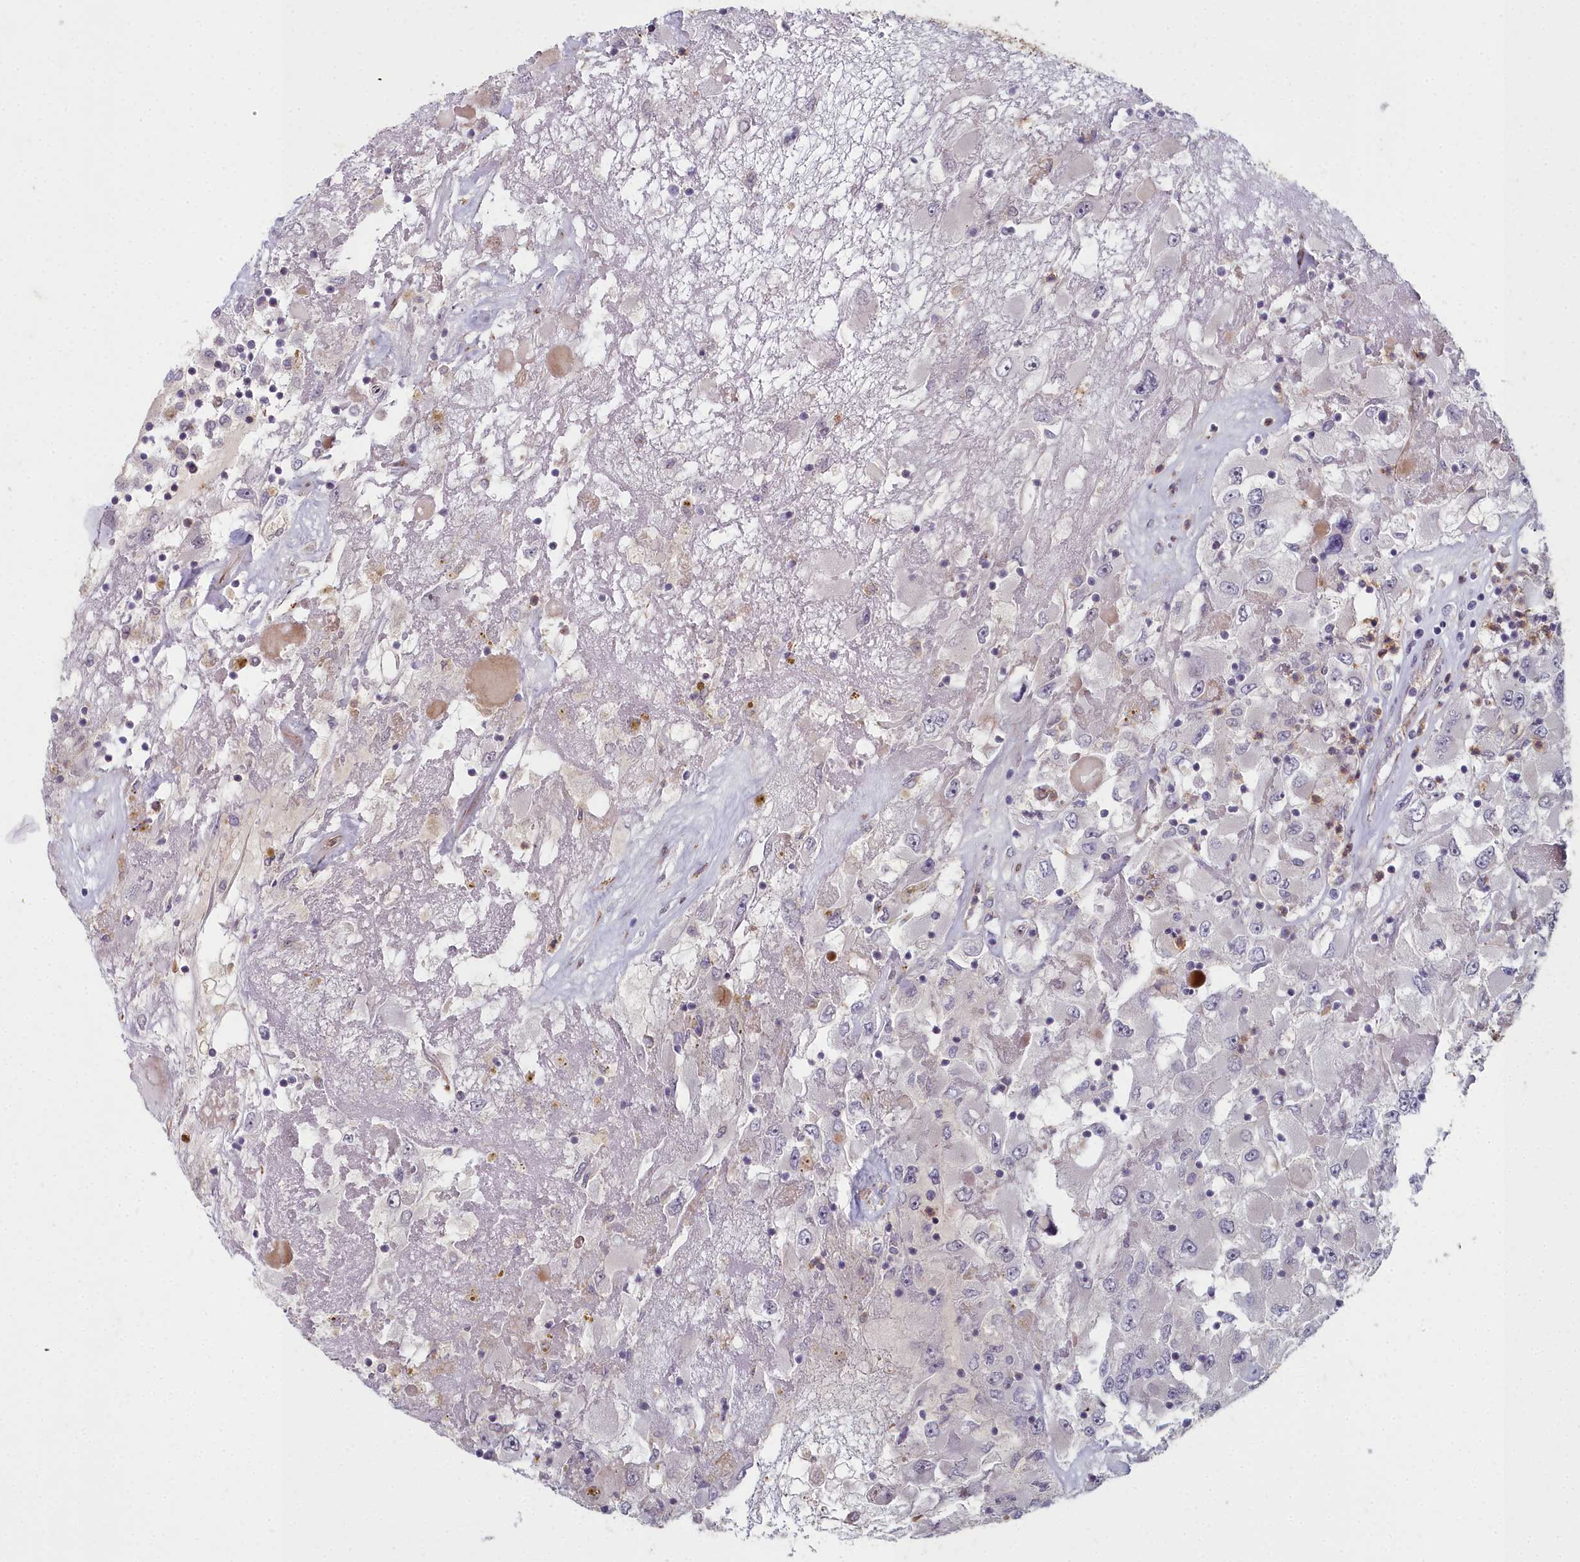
{"staining": {"intensity": "negative", "quantity": "none", "location": "none"}, "tissue": "renal cancer", "cell_type": "Tumor cells", "image_type": "cancer", "snomed": [{"axis": "morphology", "description": "Adenocarcinoma, NOS"}, {"axis": "topography", "description": "Kidney"}], "caption": "High power microscopy histopathology image of an IHC image of renal adenocarcinoma, revealing no significant positivity in tumor cells.", "gene": "ZNF626", "patient": {"sex": "female", "age": 52}}